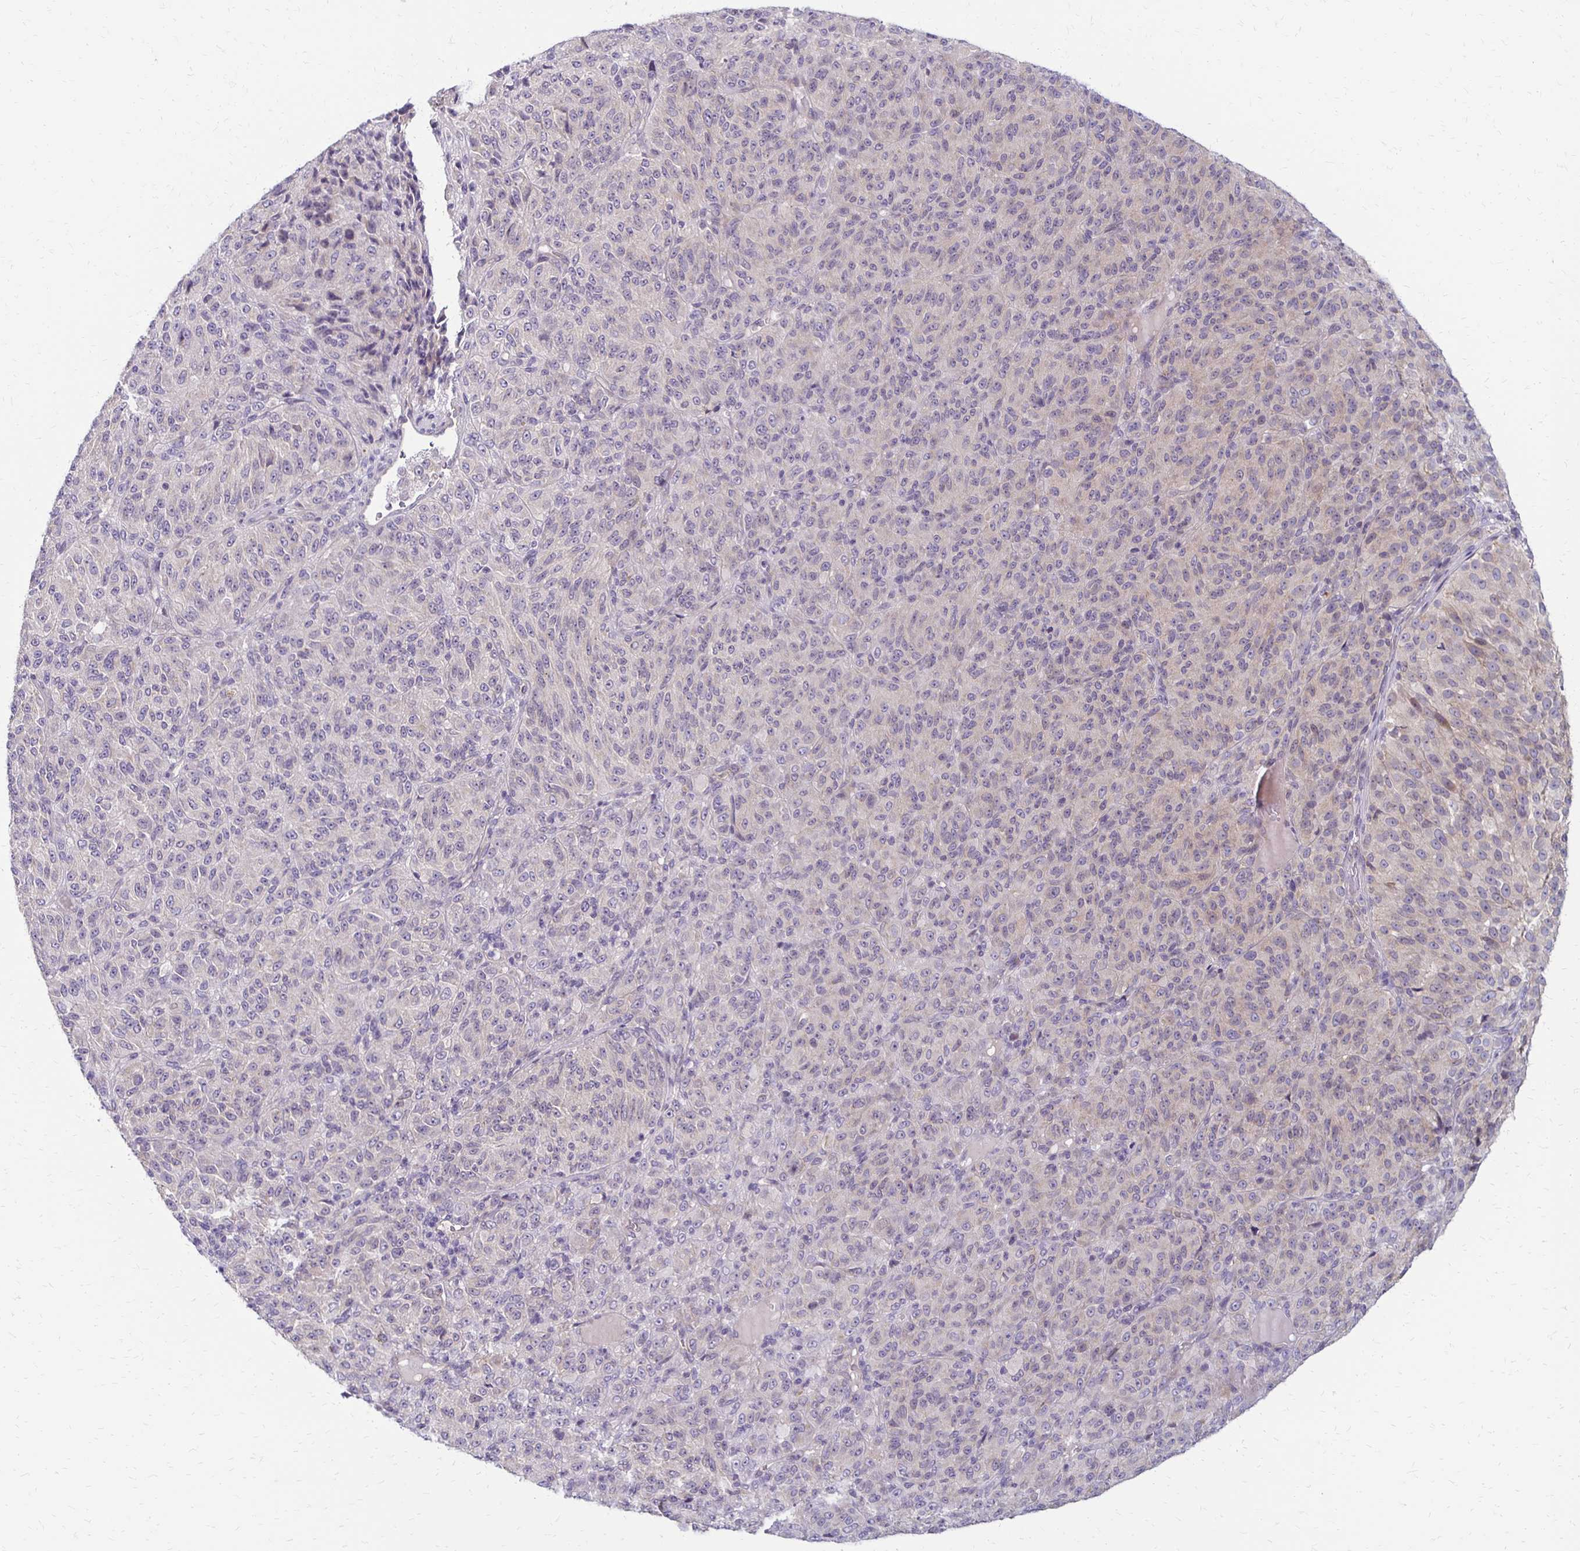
{"staining": {"intensity": "negative", "quantity": "none", "location": "none"}, "tissue": "melanoma", "cell_type": "Tumor cells", "image_type": "cancer", "snomed": [{"axis": "morphology", "description": "Malignant melanoma, Metastatic site"}, {"axis": "topography", "description": "Brain"}], "caption": "This is an IHC photomicrograph of human malignant melanoma (metastatic site). There is no staining in tumor cells.", "gene": "KATNBL1", "patient": {"sex": "female", "age": 56}}